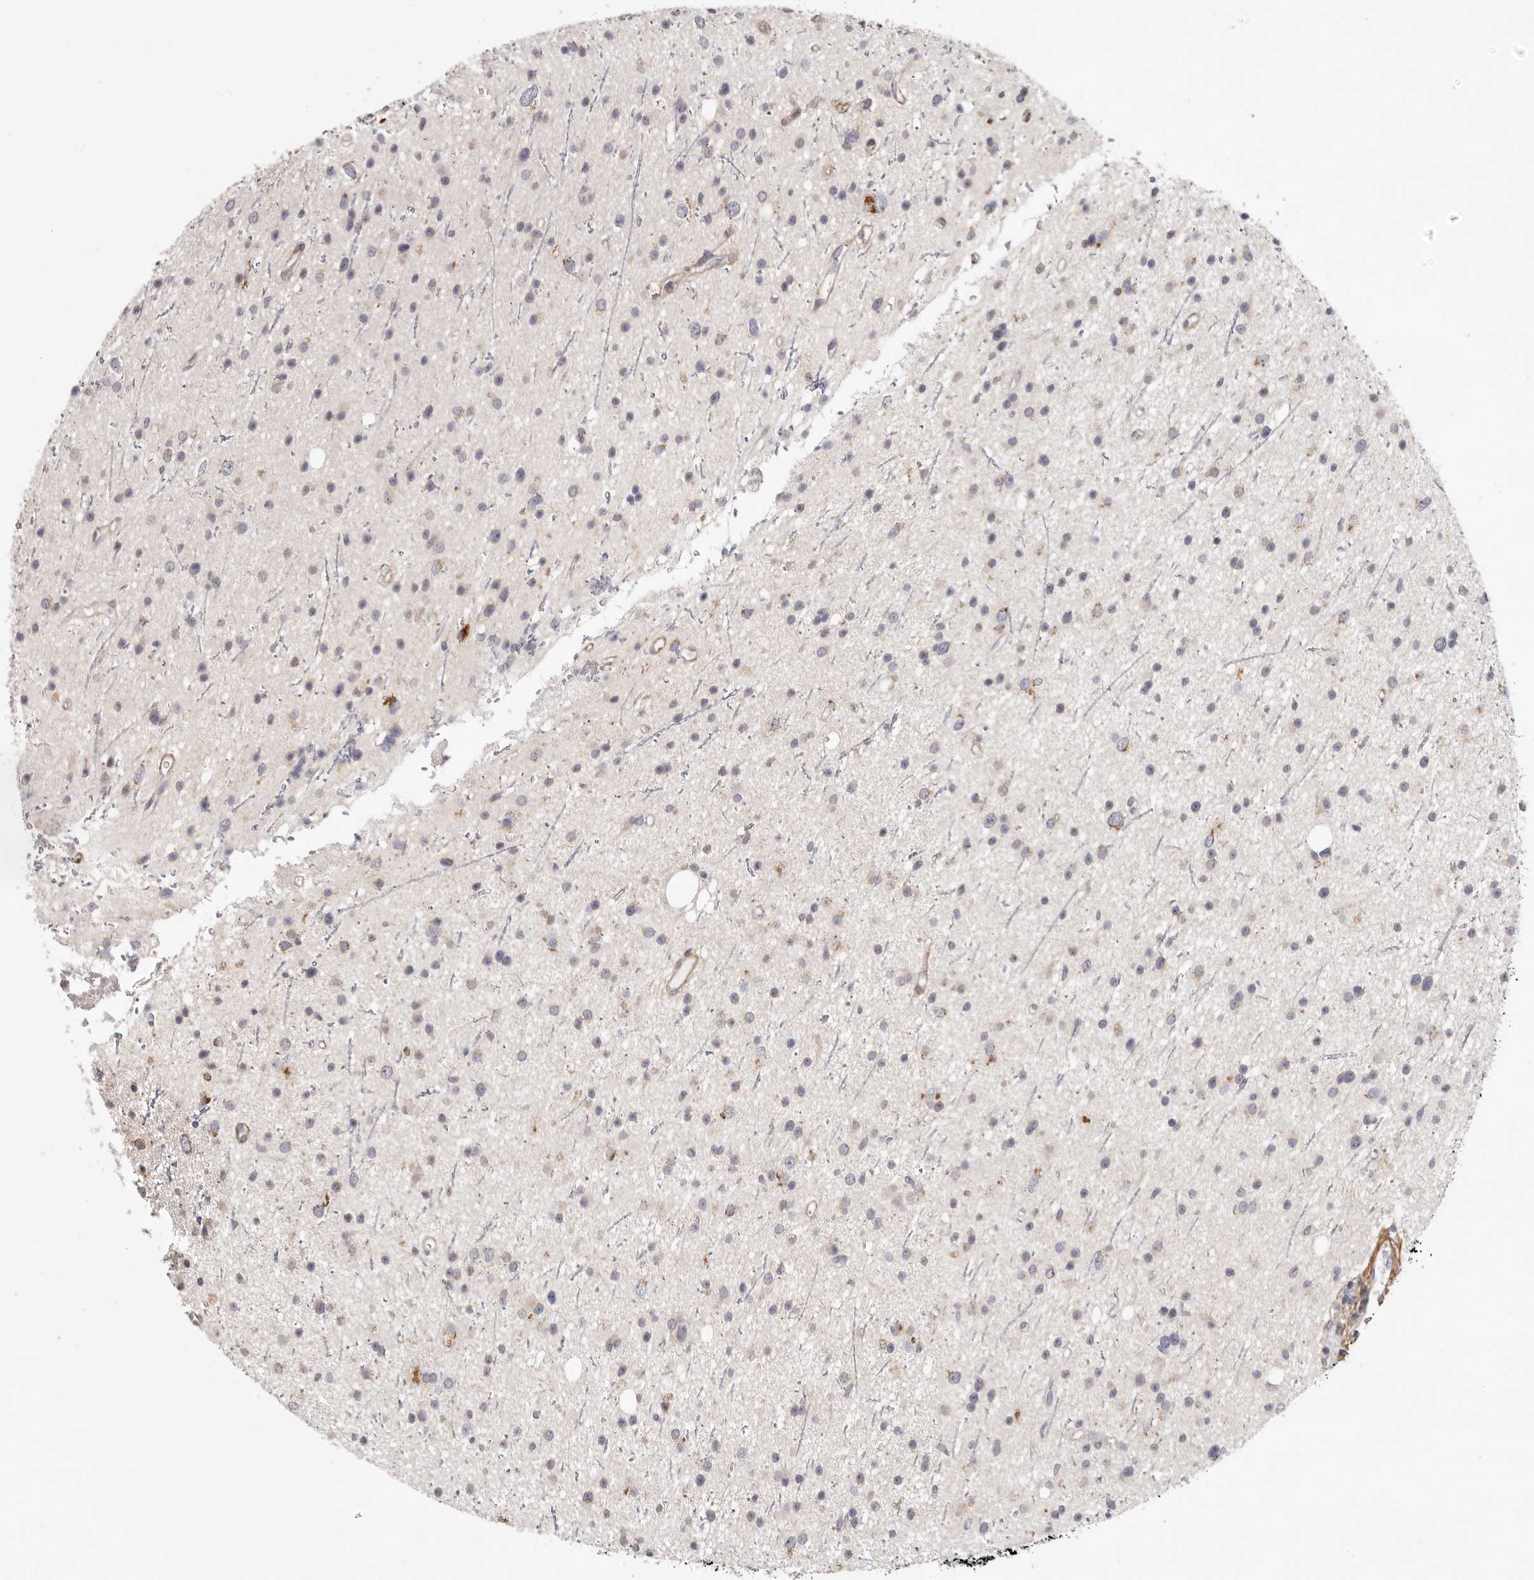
{"staining": {"intensity": "weak", "quantity": "<25%", "location": "cytoplasmic/membranous"}, "tissue": "glioma", "cell_type": "Tumor cells", "image_type": "cancer", "snomed": [{"axis": "morphology", "description": "Glioma, malignant, Low grade"}, {"axis": "topography", "description": "Cerebral cortex"}], "caption": "Tumor cells are negative for protein expression in human malignant glioma (low-grade).", "gene": "MRPS10", "patient": {"sex": "female", "age": 39}}